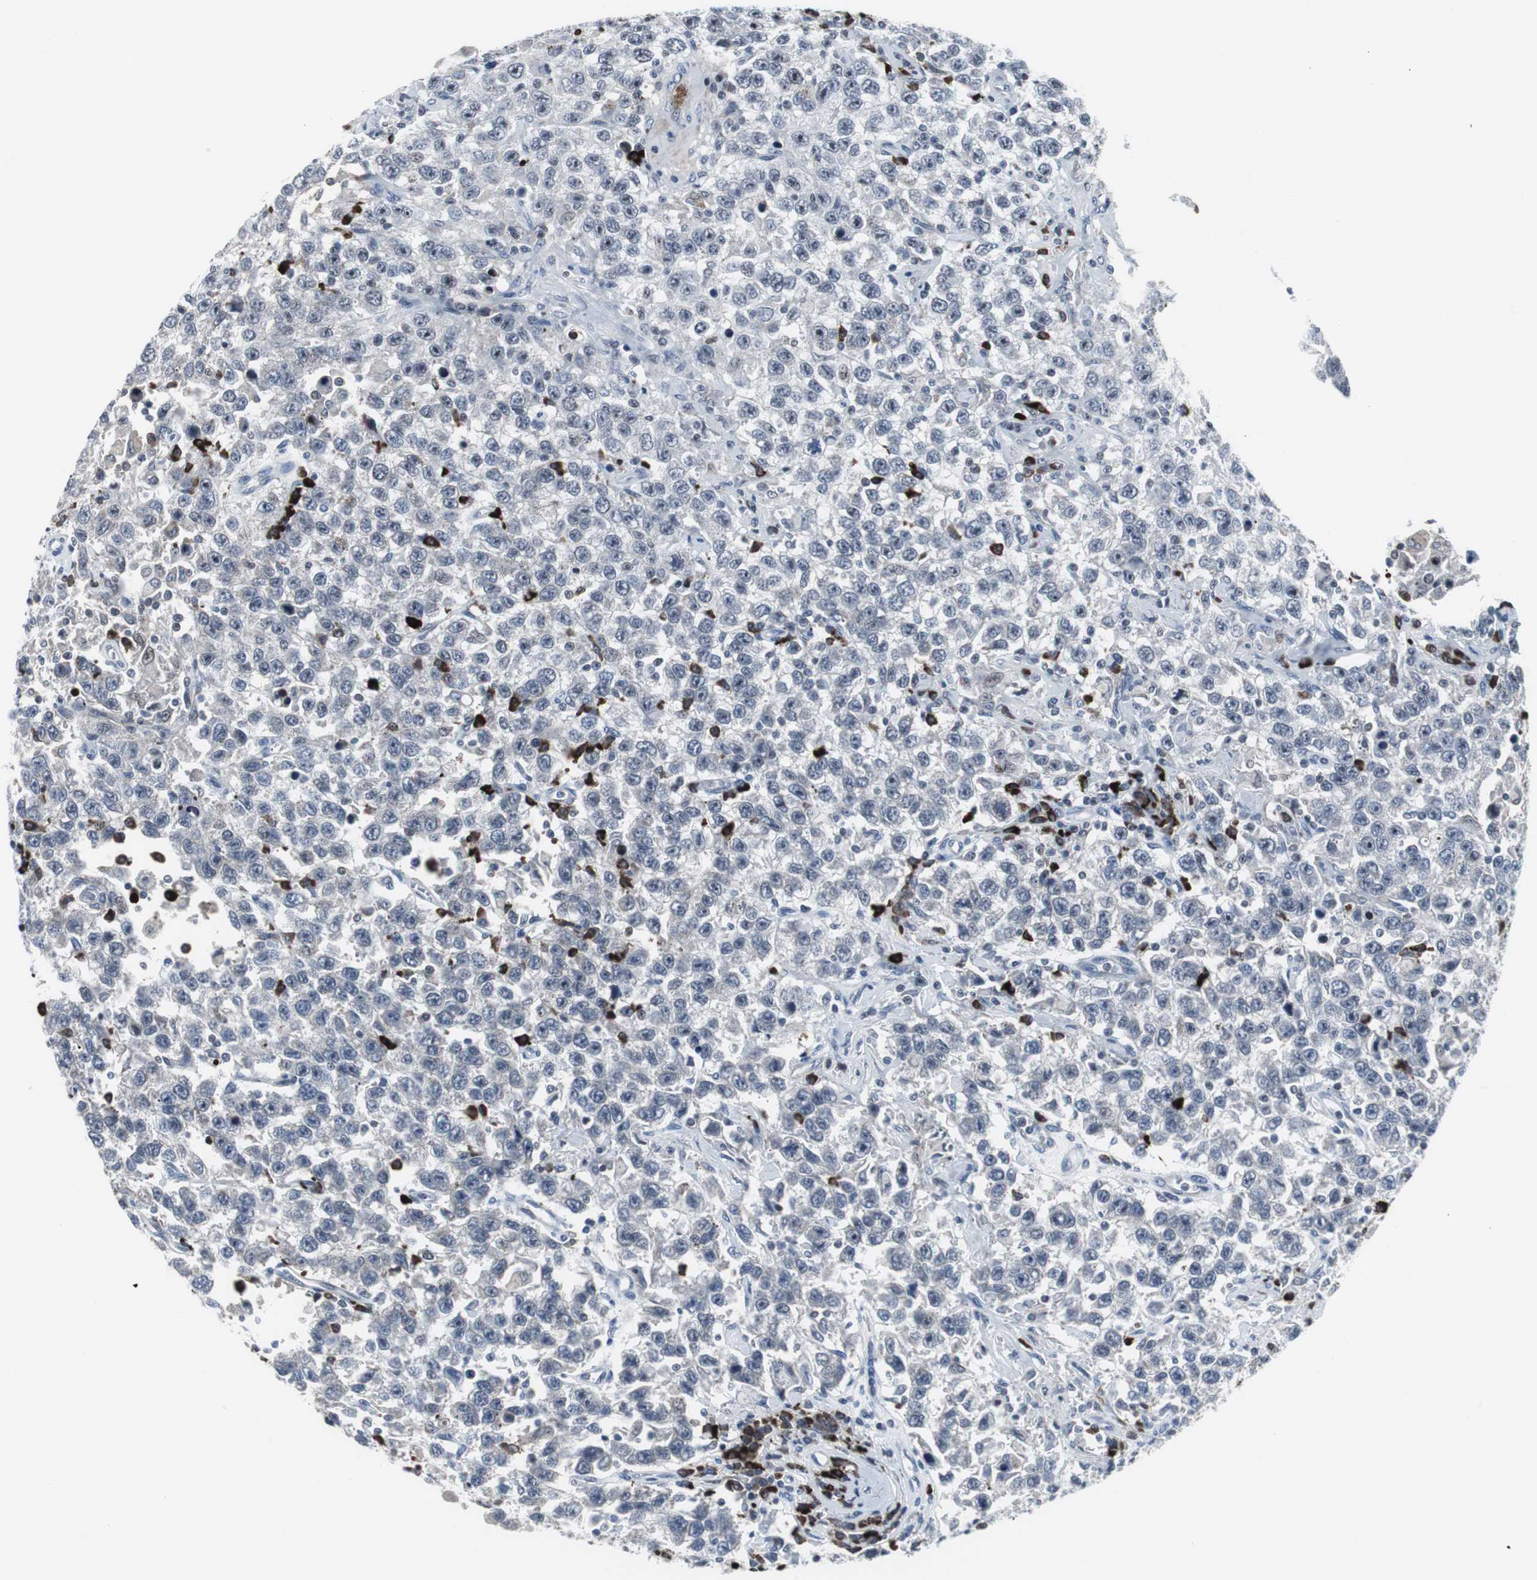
{"staining": {"intensity": "negative", "quantity": "none", "location": "none"}, "tissue": "testis cancer", "cell_type": "Tumor cells", "image_type": "cancer", "snomed": [{"axis": "morphology", "description": "Seminoma, NOS"}, {"axis": "topography", "description": "Testis"}], "caption": "Testis seminoma was stained to show a protein in brown. There is no significant expression in tumor cells. The staining is performed using DAB brown chromogen with nuclei counter-stained in using hematoxylin.", "gene": "DOK1", "patient": {"sex": "male", "age": 41}}